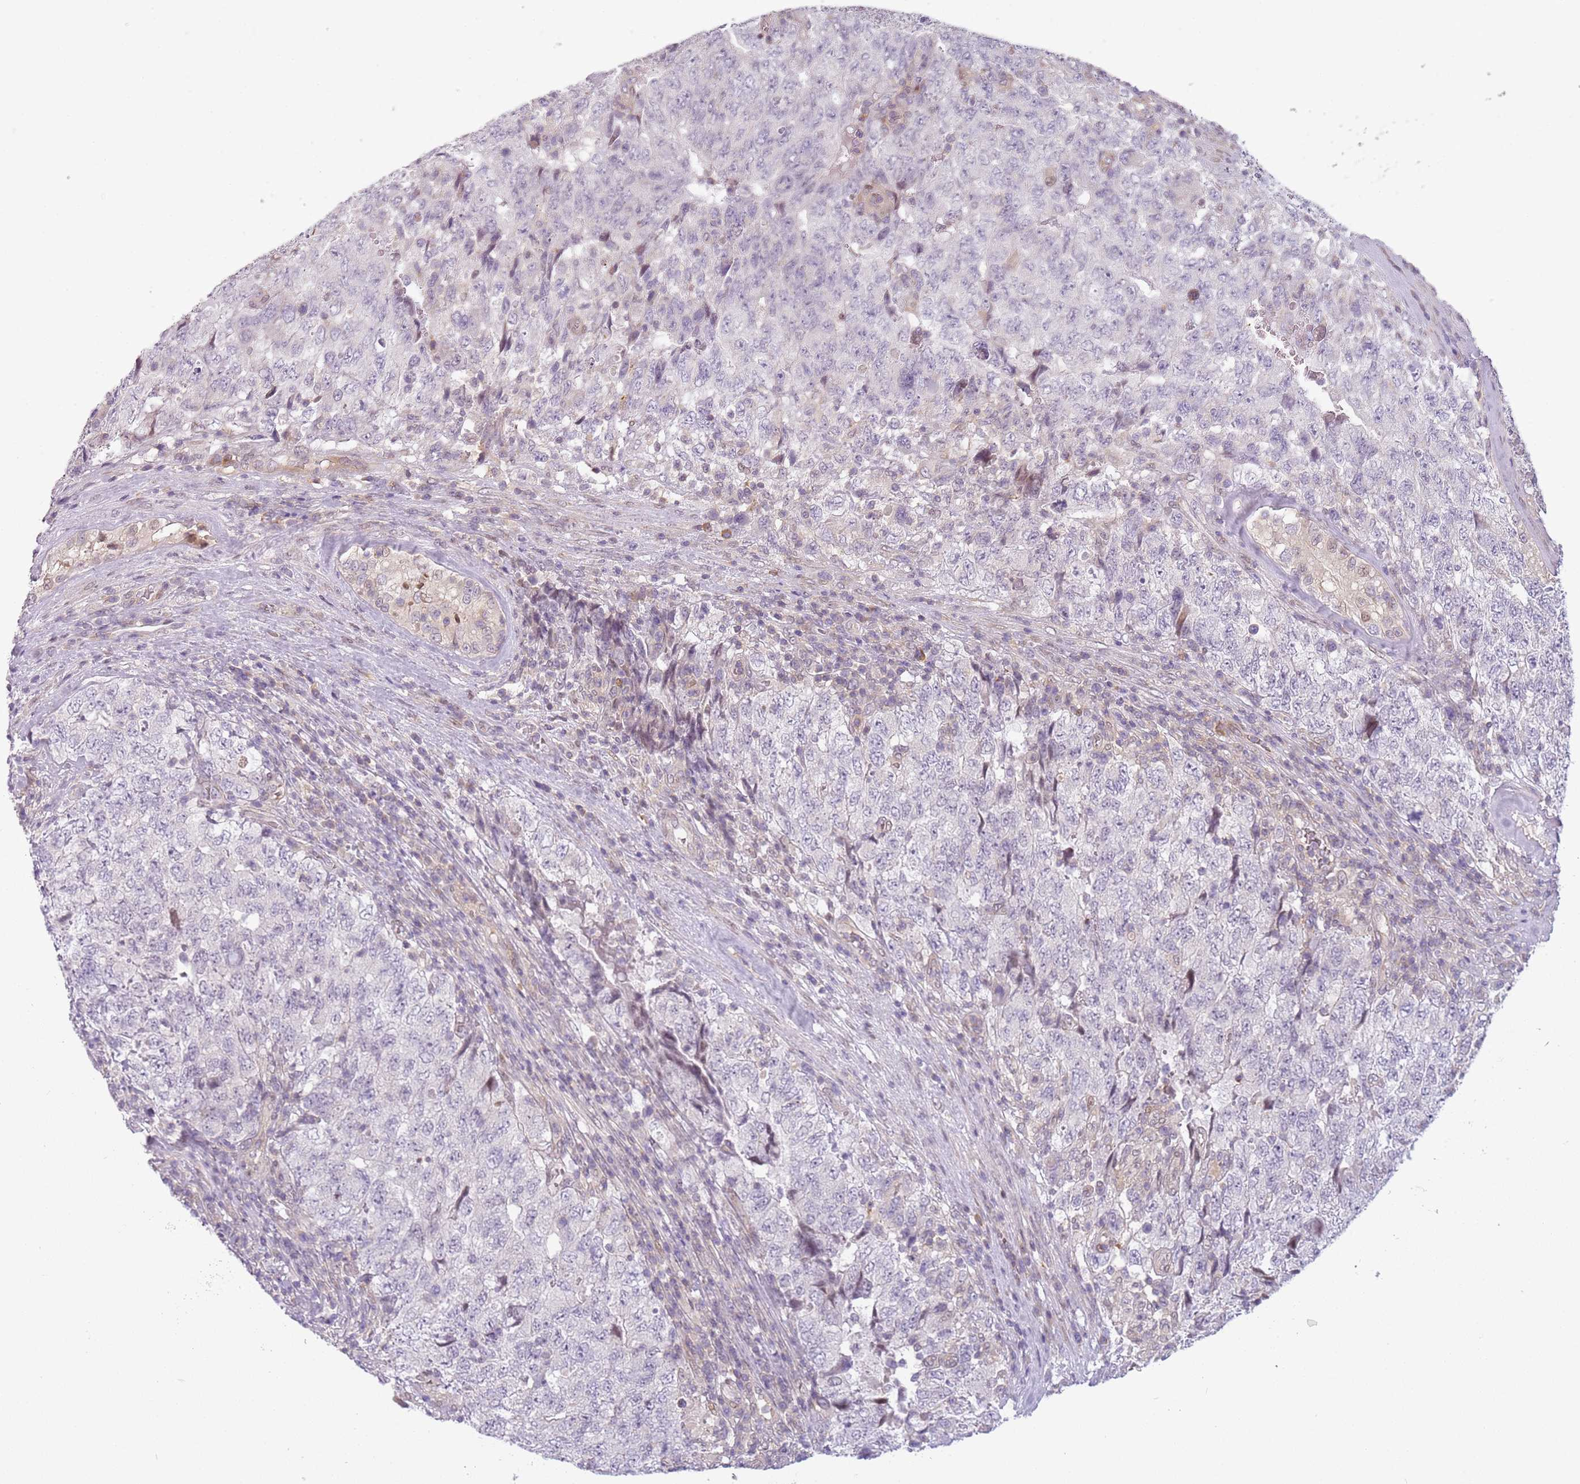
{"staining": {"intensity": "negative", "quantity": "none", "location": "none"}, "tissue": "testis cancer", "cell_type": "Tumor cells", "image_type": "cancer", "snomed": [{"axis": "morphology", "description": "Carcinoma, Embryonal, NOS"}, {"axis": "topography", "description": "Testis"}], "caption": "DAB immunohistochemical staining of human testis cancer shows no significant expression in tumor cells.", "gene": "DEFB116", "patient": {"sex": "male", "age": 34}}